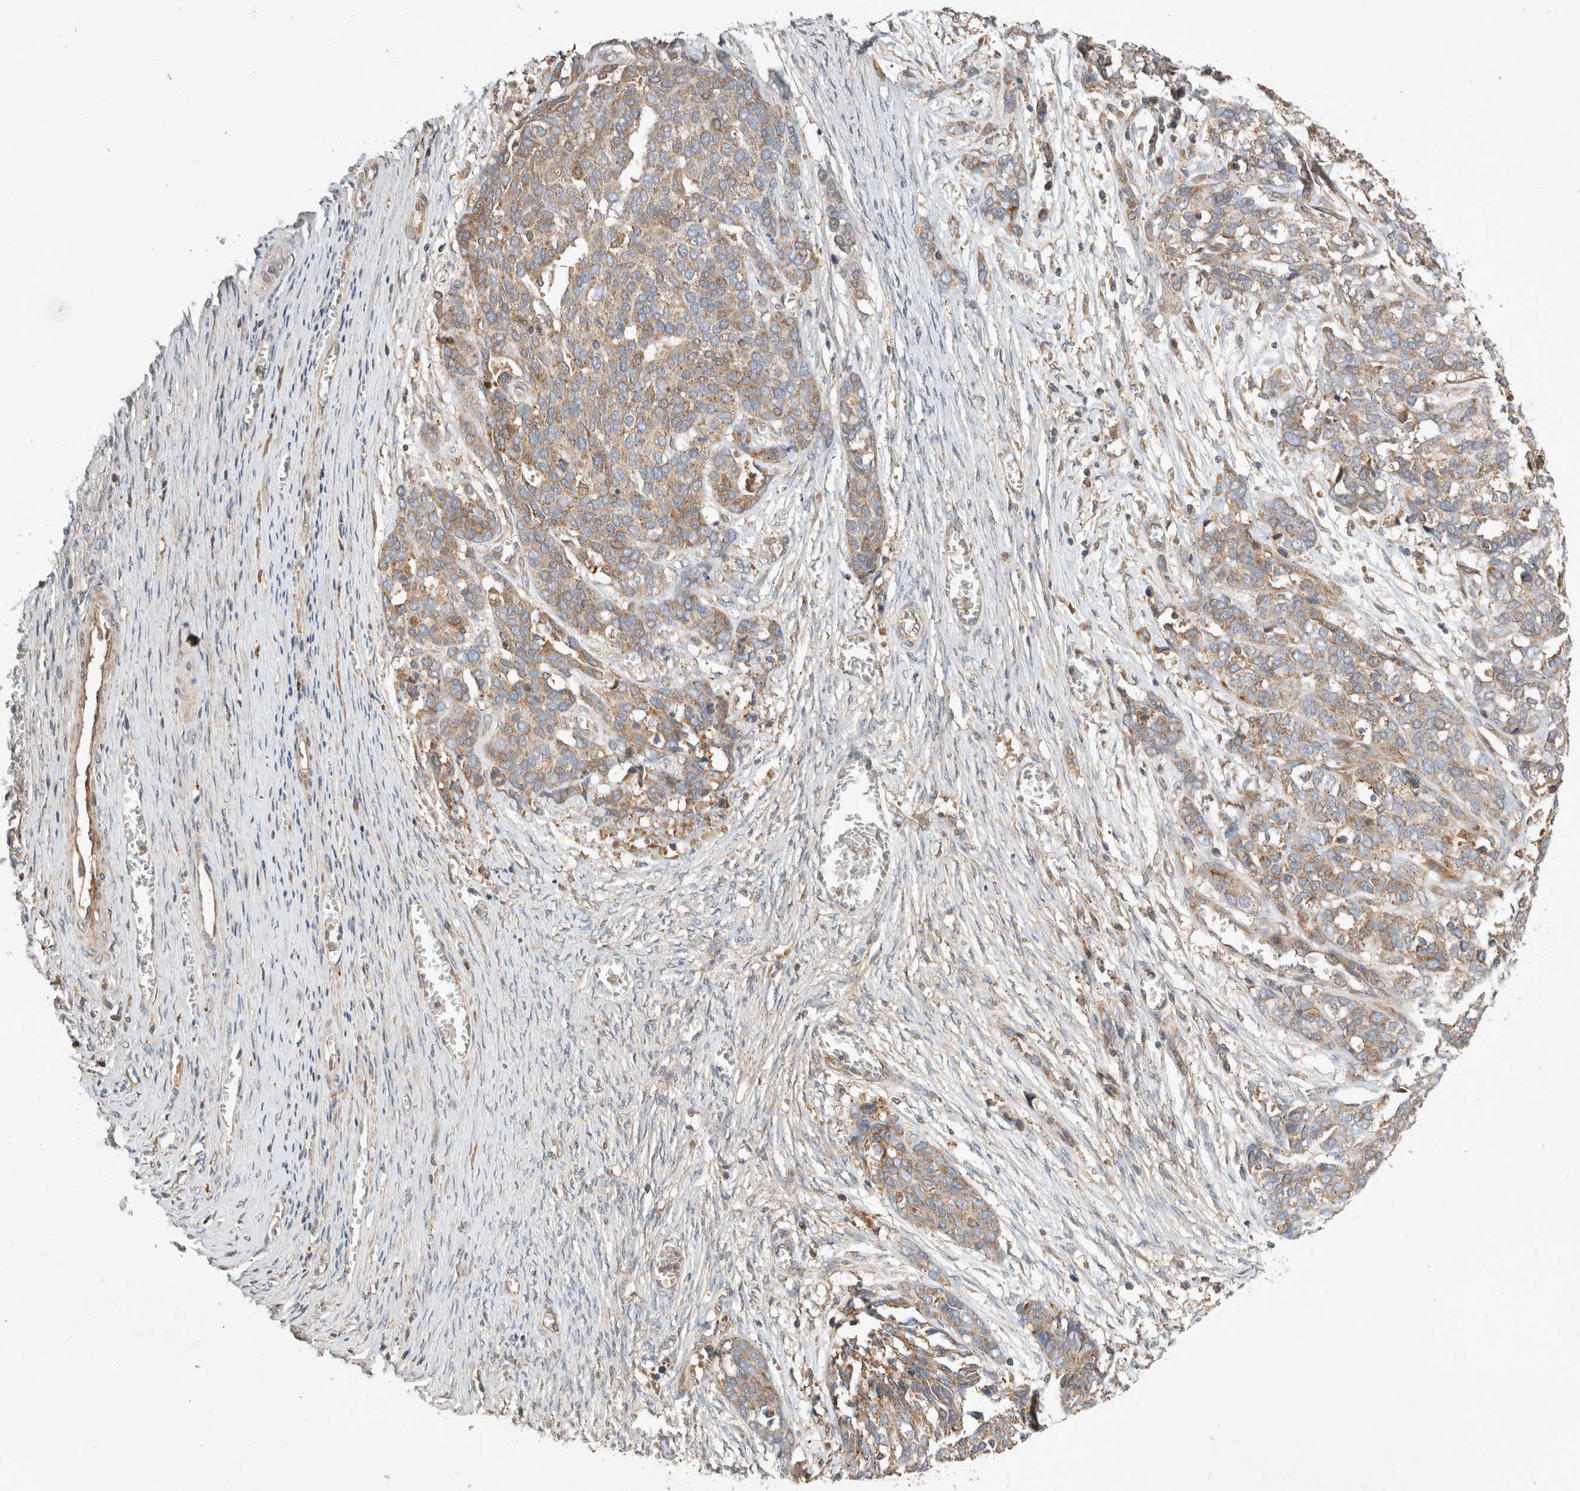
{"staining": {"intensity": "weak", "quantity": ">75%", "location": "cytoplasmic/membranous"}, "tissue": "ovarian cancer", "cell_type": "Tumor cells", "image_type": "cancer", "snomed": [{"axis": "morphology", "description": "Cystadenocarcinoma, serous, NOS"}, {"axis": "topography", "description": "Ovary"}], "caption": "This is a micrograph of IHC staining of serous cystadenocarcinoma (ovarian), which shows weak staining in the cytoplasmic/membranous of tumor cells.", "gene": "ARMC9", "patient": {"sex": "female", "age": 44}}